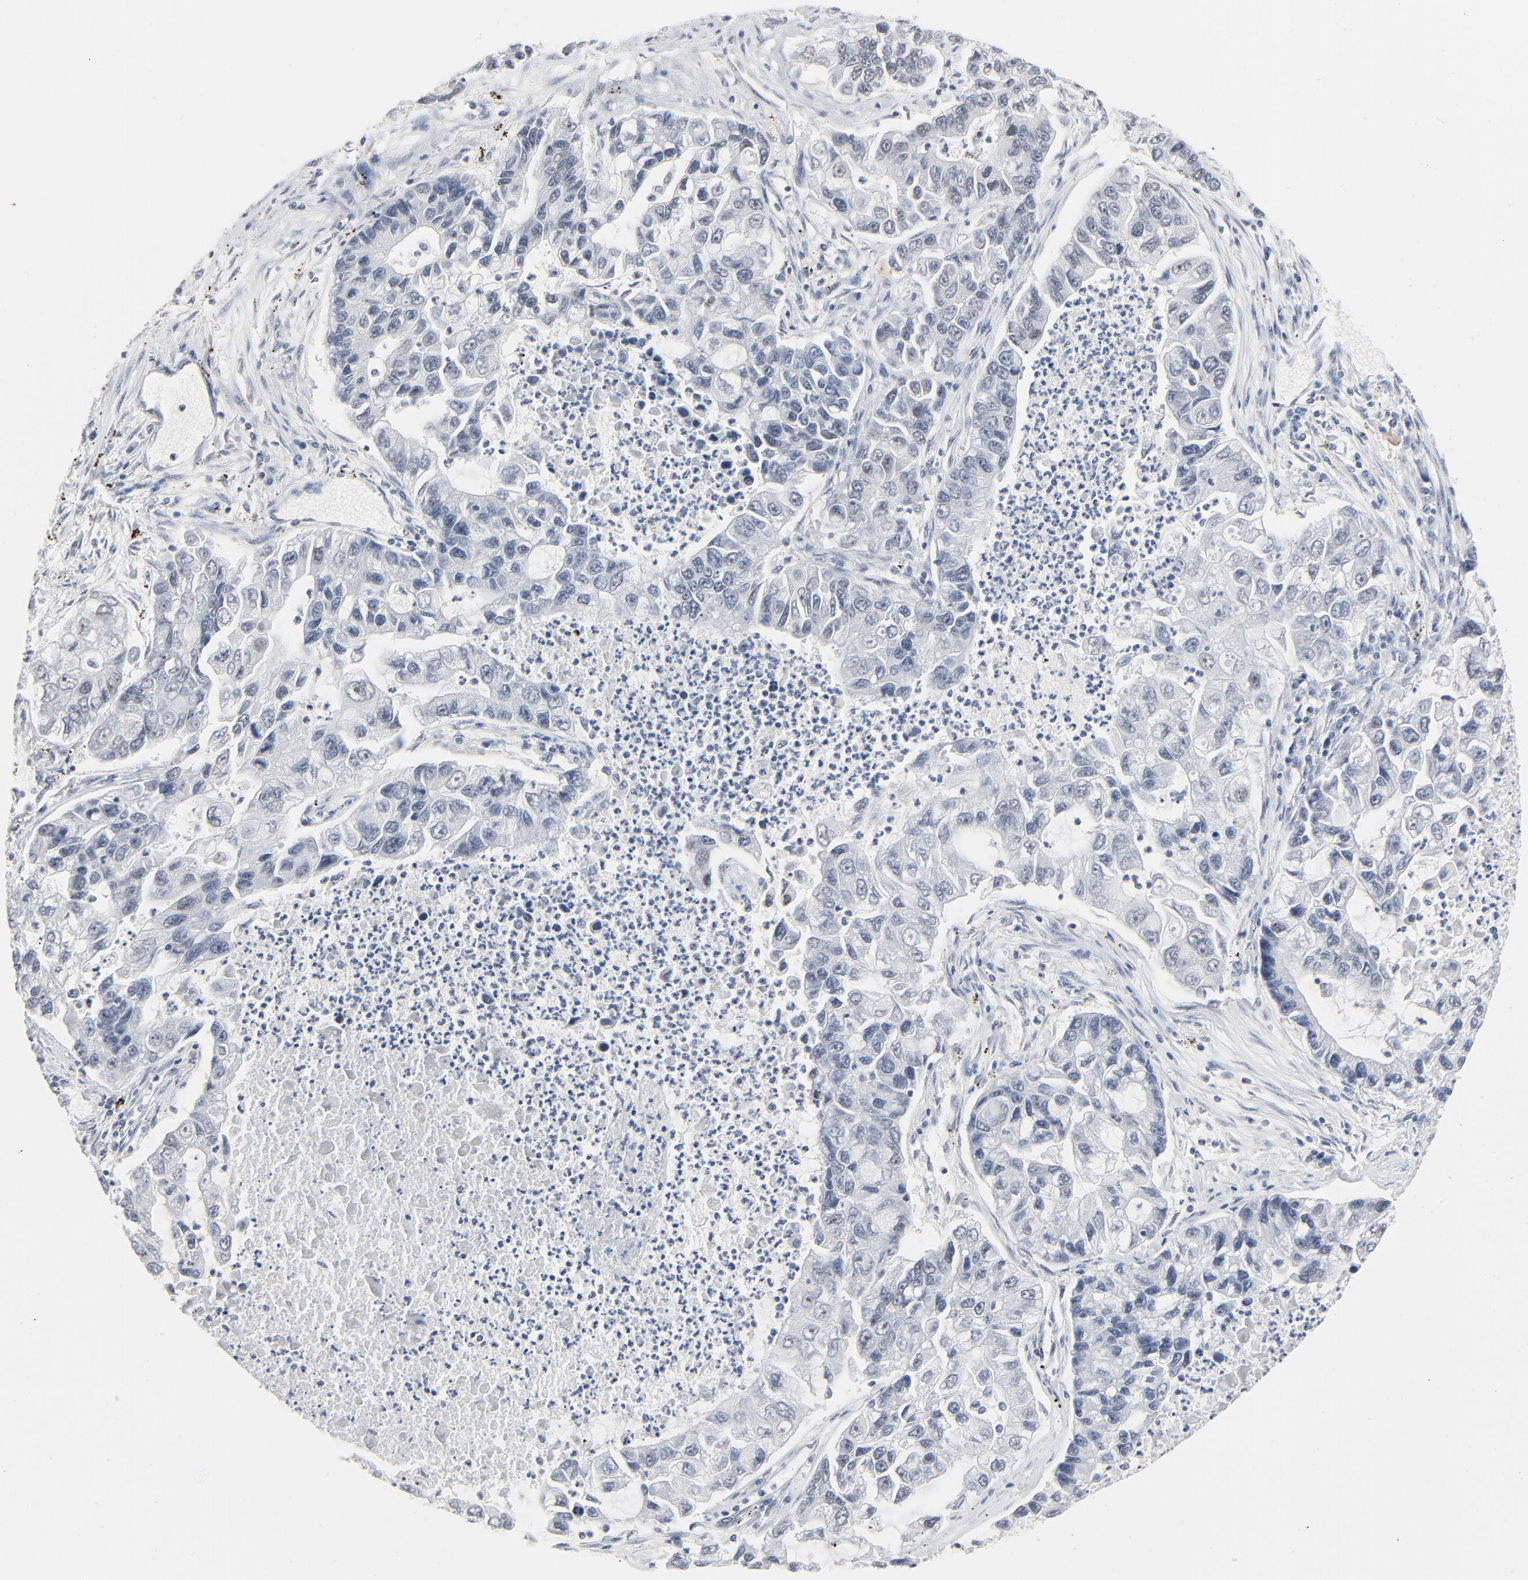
{"staining": {"intensity": "negative", "quantity": "none", "location": "none"}, "tissue": "lung cancer", "cell_type": "Tumor cells", "image_type": "cancer", "snomed": [{"axis": "morphology", "description": "Adenocarcinoma, NOS"}, {"axis": "topography", "description": "Lung"}], "caption": "Tumor cells show no significant positivity in lung cancer (adenocarcinoma). (IHC, brightfield microscopy, high magnification).", "gene": "GTF2H1", "patient": {"sex": "female", "age": 51}}